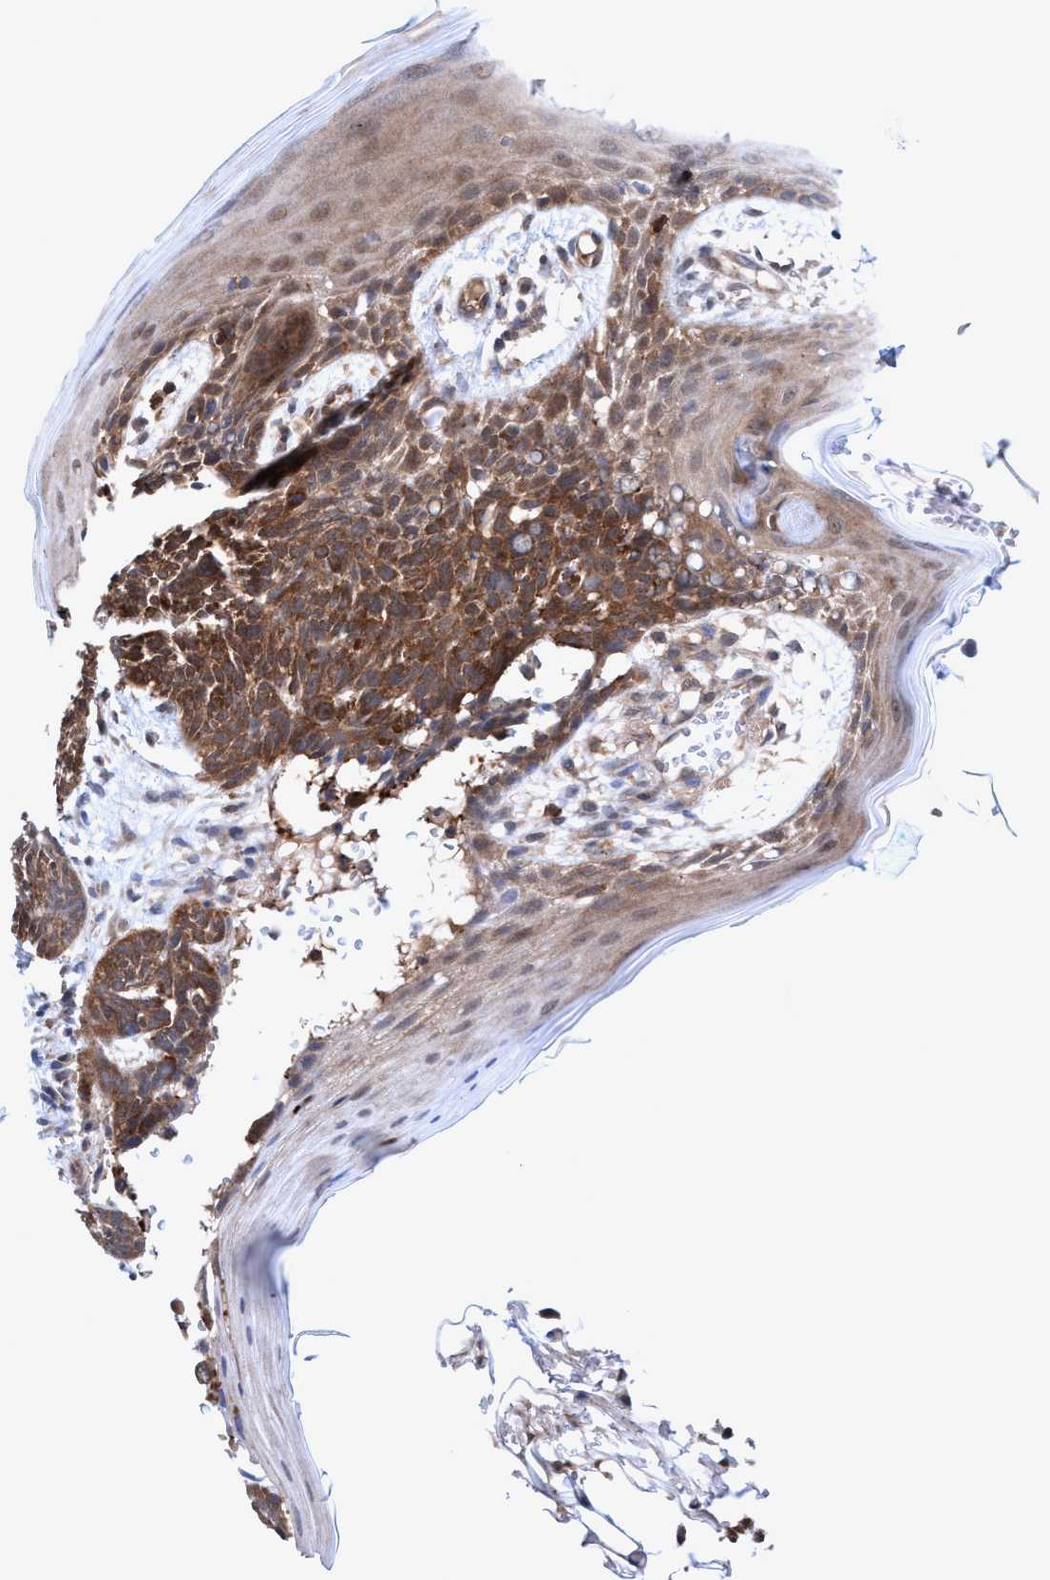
{"staining": {"intensity": "moderate", "quantity": ">75%", "location": "cytoplasmic/membranous"}, "tissue": "skin cancer", "cell_type": "Tumor cells", "image_type": "cancer", "snomed": [{"axis": "morphology", "description": "Basal cell carcinoma"}, {"axis": "topography", "description": "Skin"}], "caption": "Tumor cells demonstrate medium levels of moderate cytoplasmic/membranous expression in approximately >75% of cells in human skin basal cell carcinoma.", "gene": "GLOD4", "patient": {"sex": "female", "age": 59}}